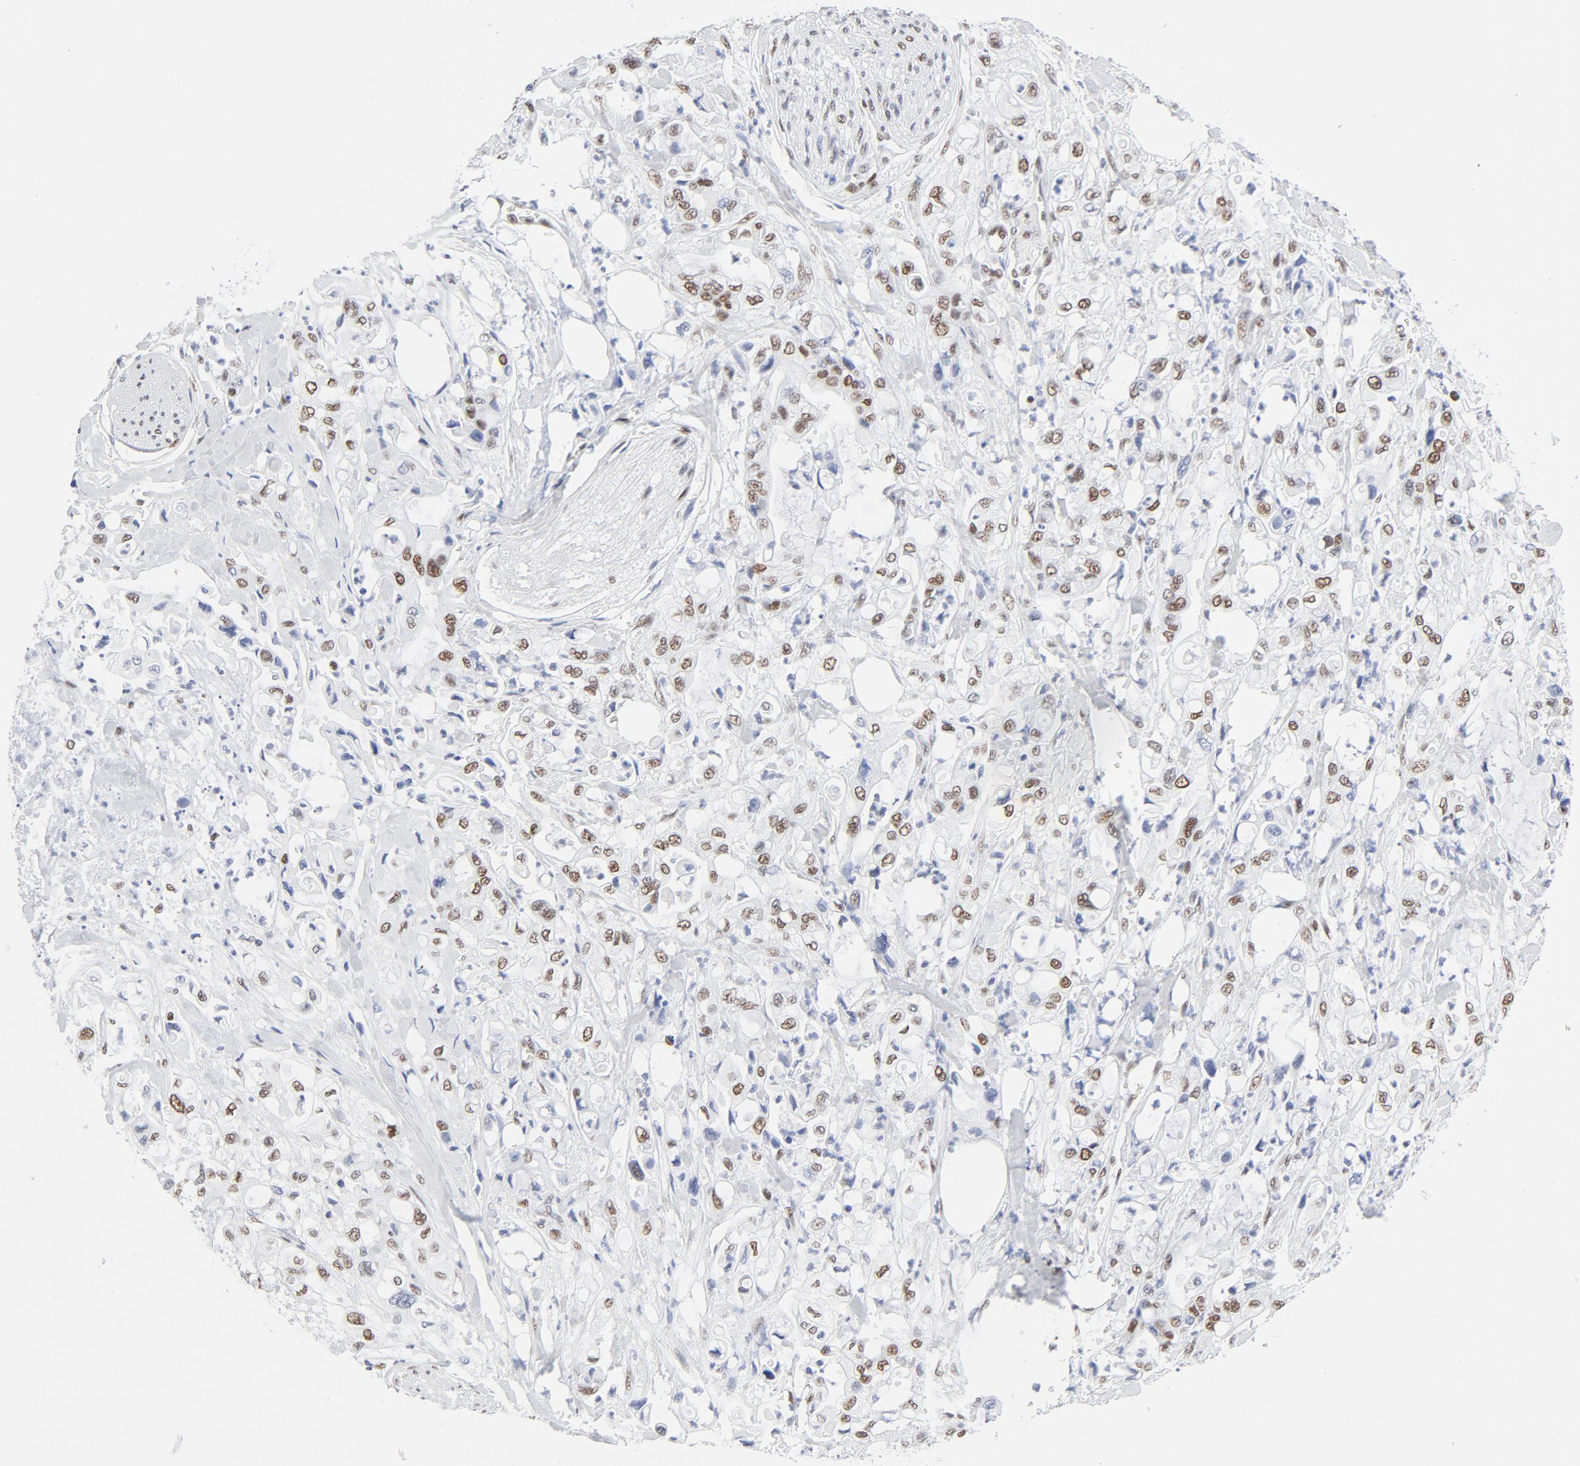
{"staining": {"intensity": "moderate", "quantity": "25%-75%", "location": "nuclear"}, "tissue": "pancreatic cancer", "cell_type": "Tumor cells", "image_type": "cancer", "snomed": [{"axis": "morphology", "description": "Adenocarcinoma, NOS"}, {"axis": "topography", "description": "Pancreas"}], "caption": "Protein positivity by immunohistochemistry (IHC) exhibits moderate nuclear staining in about 25%-75% of tumor cells in pancreatic cancer. The staining was performed using DAB to visualize the protein expression in brown, while the nuclei were stained in blue with hematoxylin (Magnification: 20x).", "gene": "ATF2", "patient": {"sex": "male", "age": 70}}